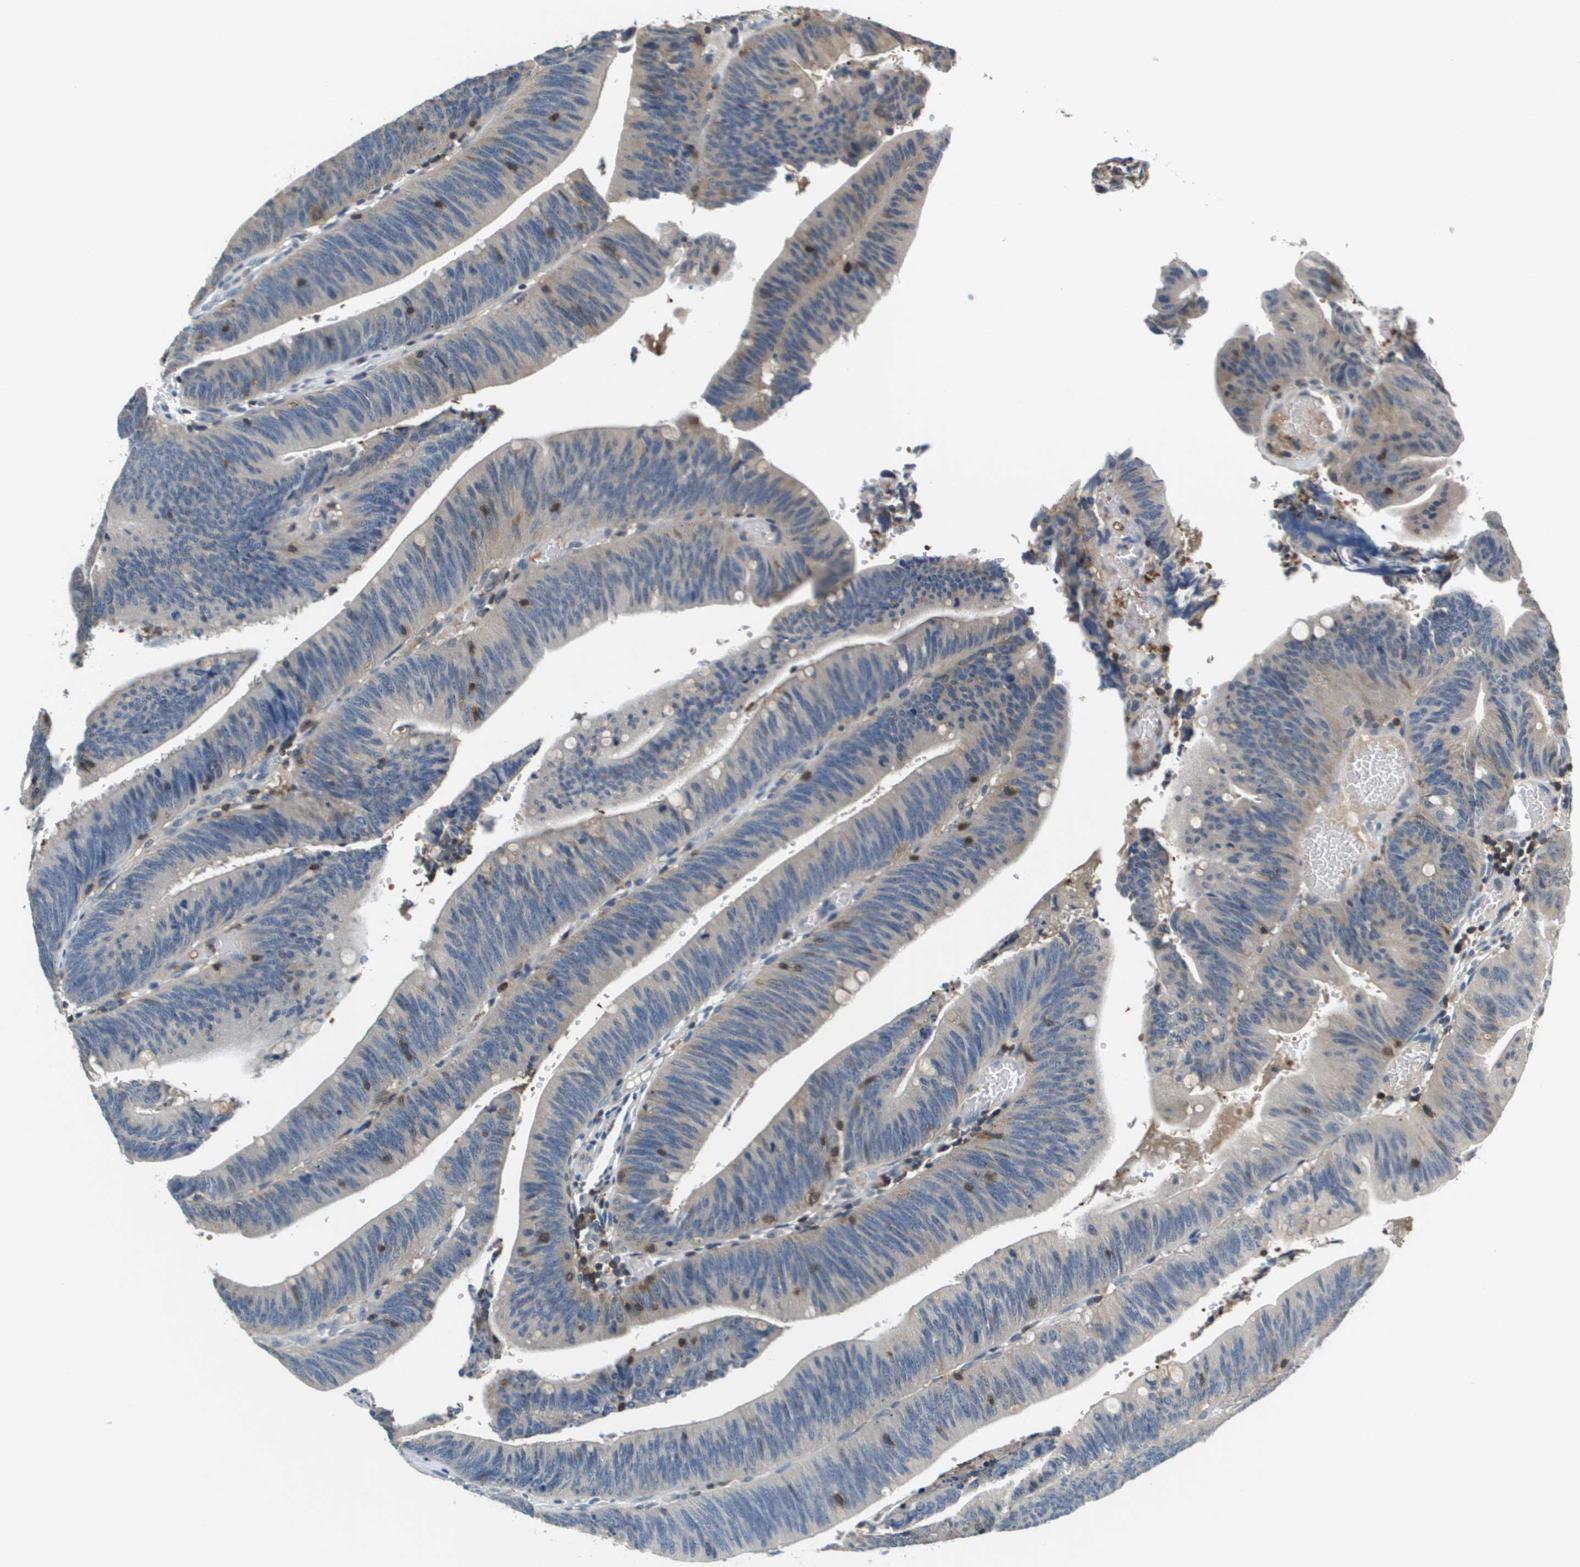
{"staining": {"intensity": "weak", "quantity": "<25%", "location": "cytoplasmic/membranous"}, "tissue": "colorectal cancer", "cell_type": "Tumor cells", "image_type": "cancer", "snomed": [{"axis": "morphology", "description": "Normal tissue, NOS"}, {"axis": "morphology", "description": "Adenocarcinoma, NOS"}, {"axis": "topography", "description": "Rectum"}], "caption": "A high-resolution histopathology image shows immunohistochemistry staining of colorectal cancer, which exhibits no significant expression in tumor cells.", "gene": "KCNQ5", "patient": {"sex": "female", "age": 66}}